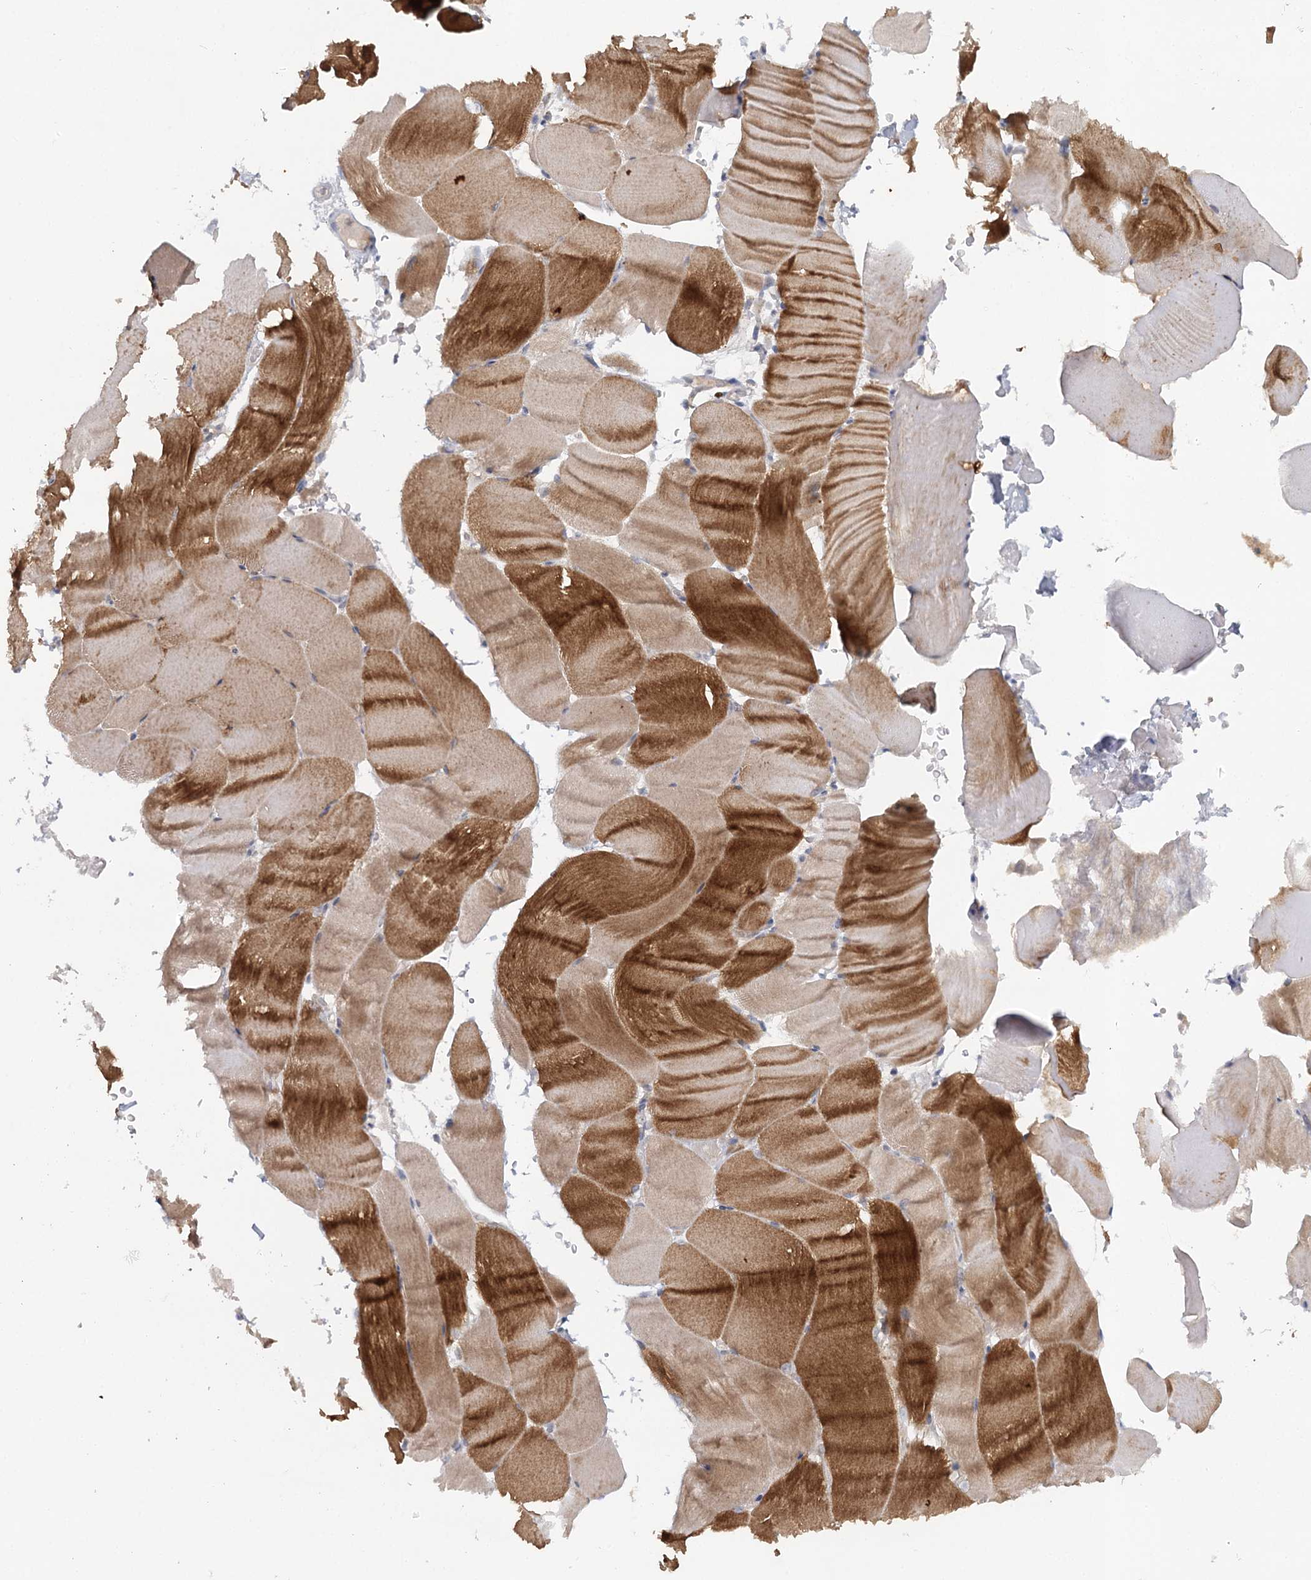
{"staining": {"intensity": "moderate", "quantity": ">75%", "location": "cytoplasmic/membranous"}, "tissue": "skeletal muscle", "cell_type": "Myocytes", "image_type": "normal", "snomed": [{"axis": "morphology", "description": "Normal tissue, NOS"}, {"axis": "topography", "description": "Skeletal muscle"}, {"axis": "topography", "description": "Parathyroid gland"}], "caption": "Immunohistochemical staining of unremarkable human skeletal muscle reveals moderate cytoplasmic/membranous protein staining in approximately >75% of myocytes. The protein is shown in brown color, while the nuclei are stained blue.", "gene": "SLC41A2", "patient": {"sex": "female", "age": 37}}